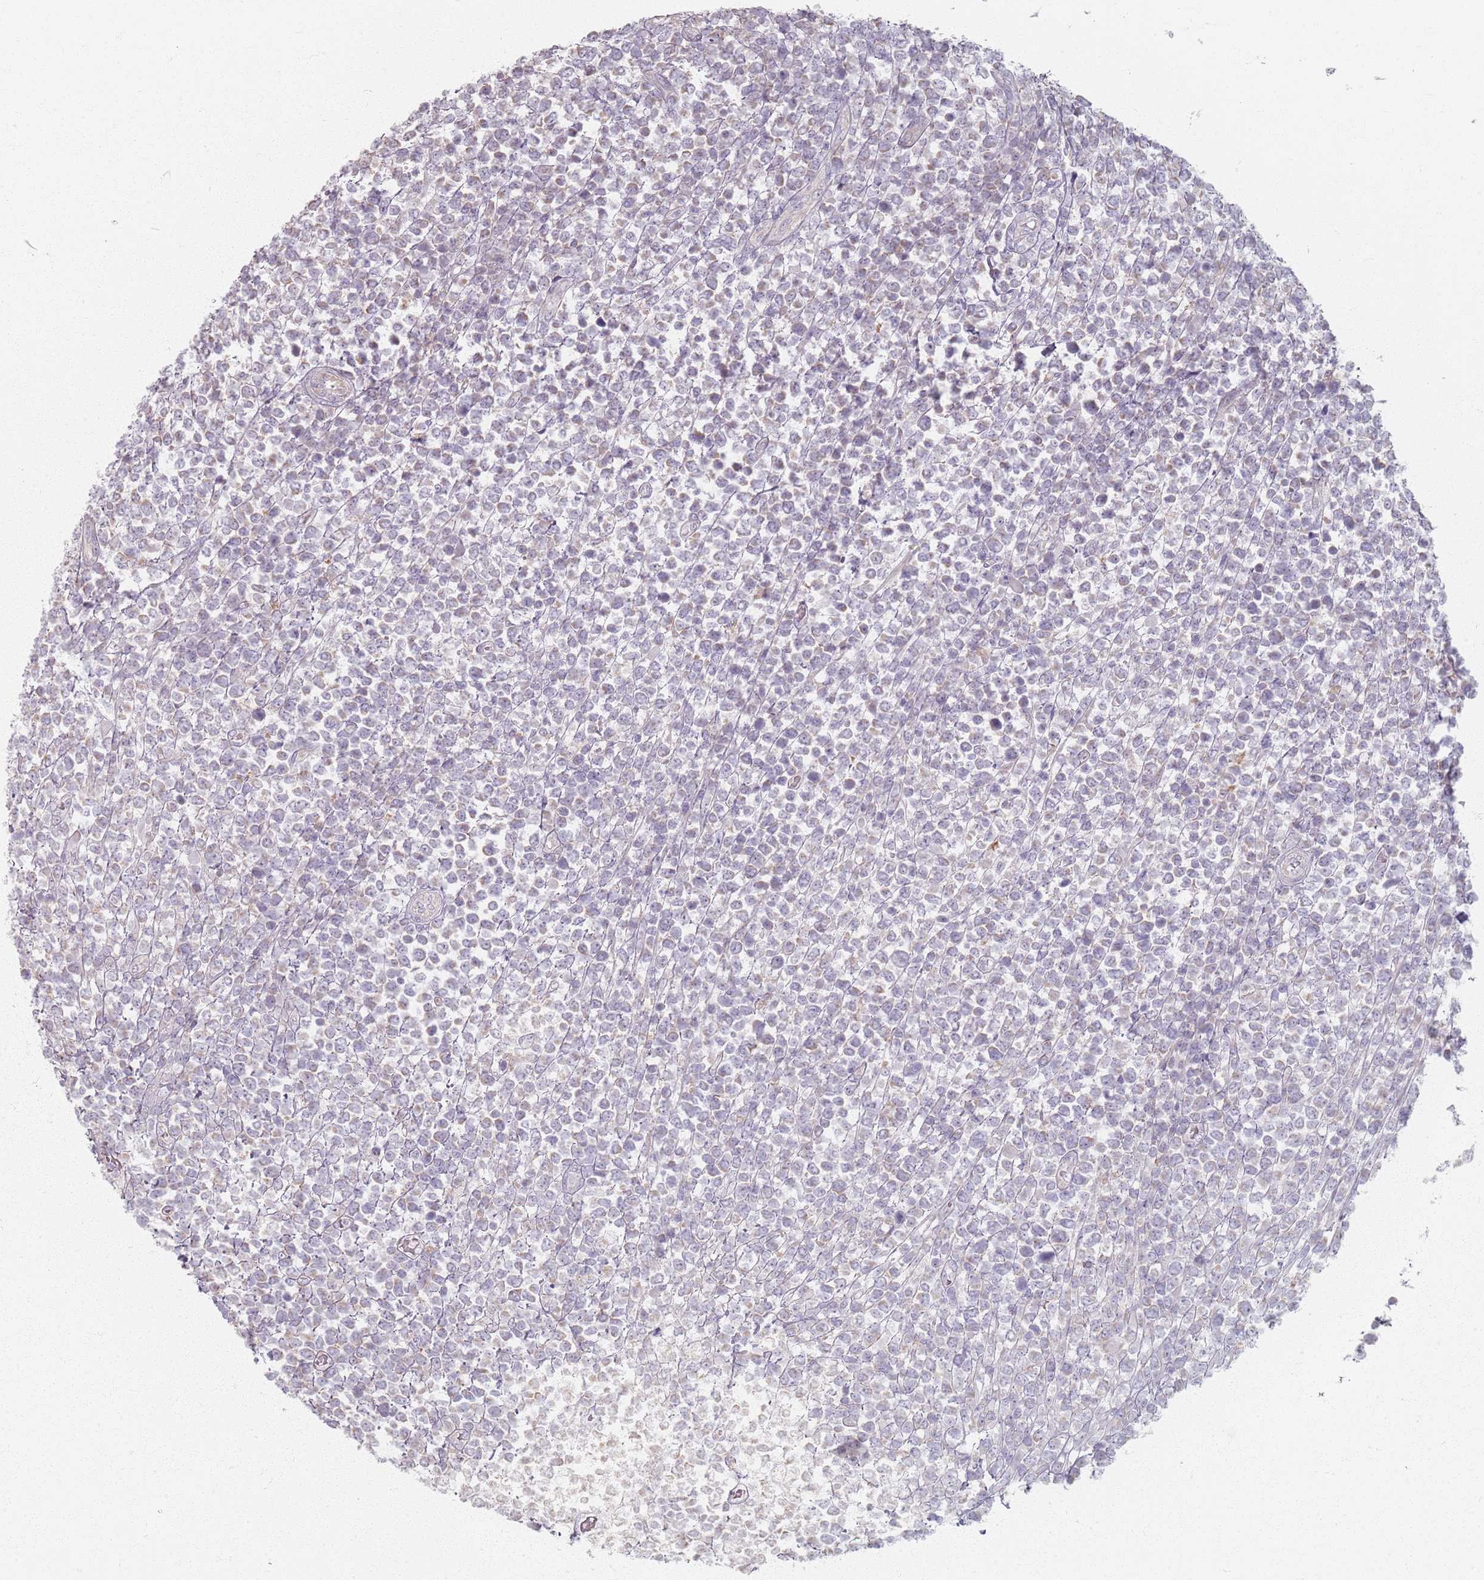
{"staining": {"intensity": "negative", "quantity": "none", "location": "none"}, "tissue": "lymphoma", "cell_type": "Tumor cells", "image_type": "cancer", "snomed": [{"axis": "morphology", "description": "Malignant lymphoma, non-Hodgkin's type, High grade"}, {"axis": "topography", "description": "Soft tissue"}], "caption": "Immunohistochemistry photomicrograph of human lymphoma stained for a protein (brown), which reveals no expression in tumor cells.", "gene": "PKD2L2", "patient": {"sex": "female", "age": 56}}